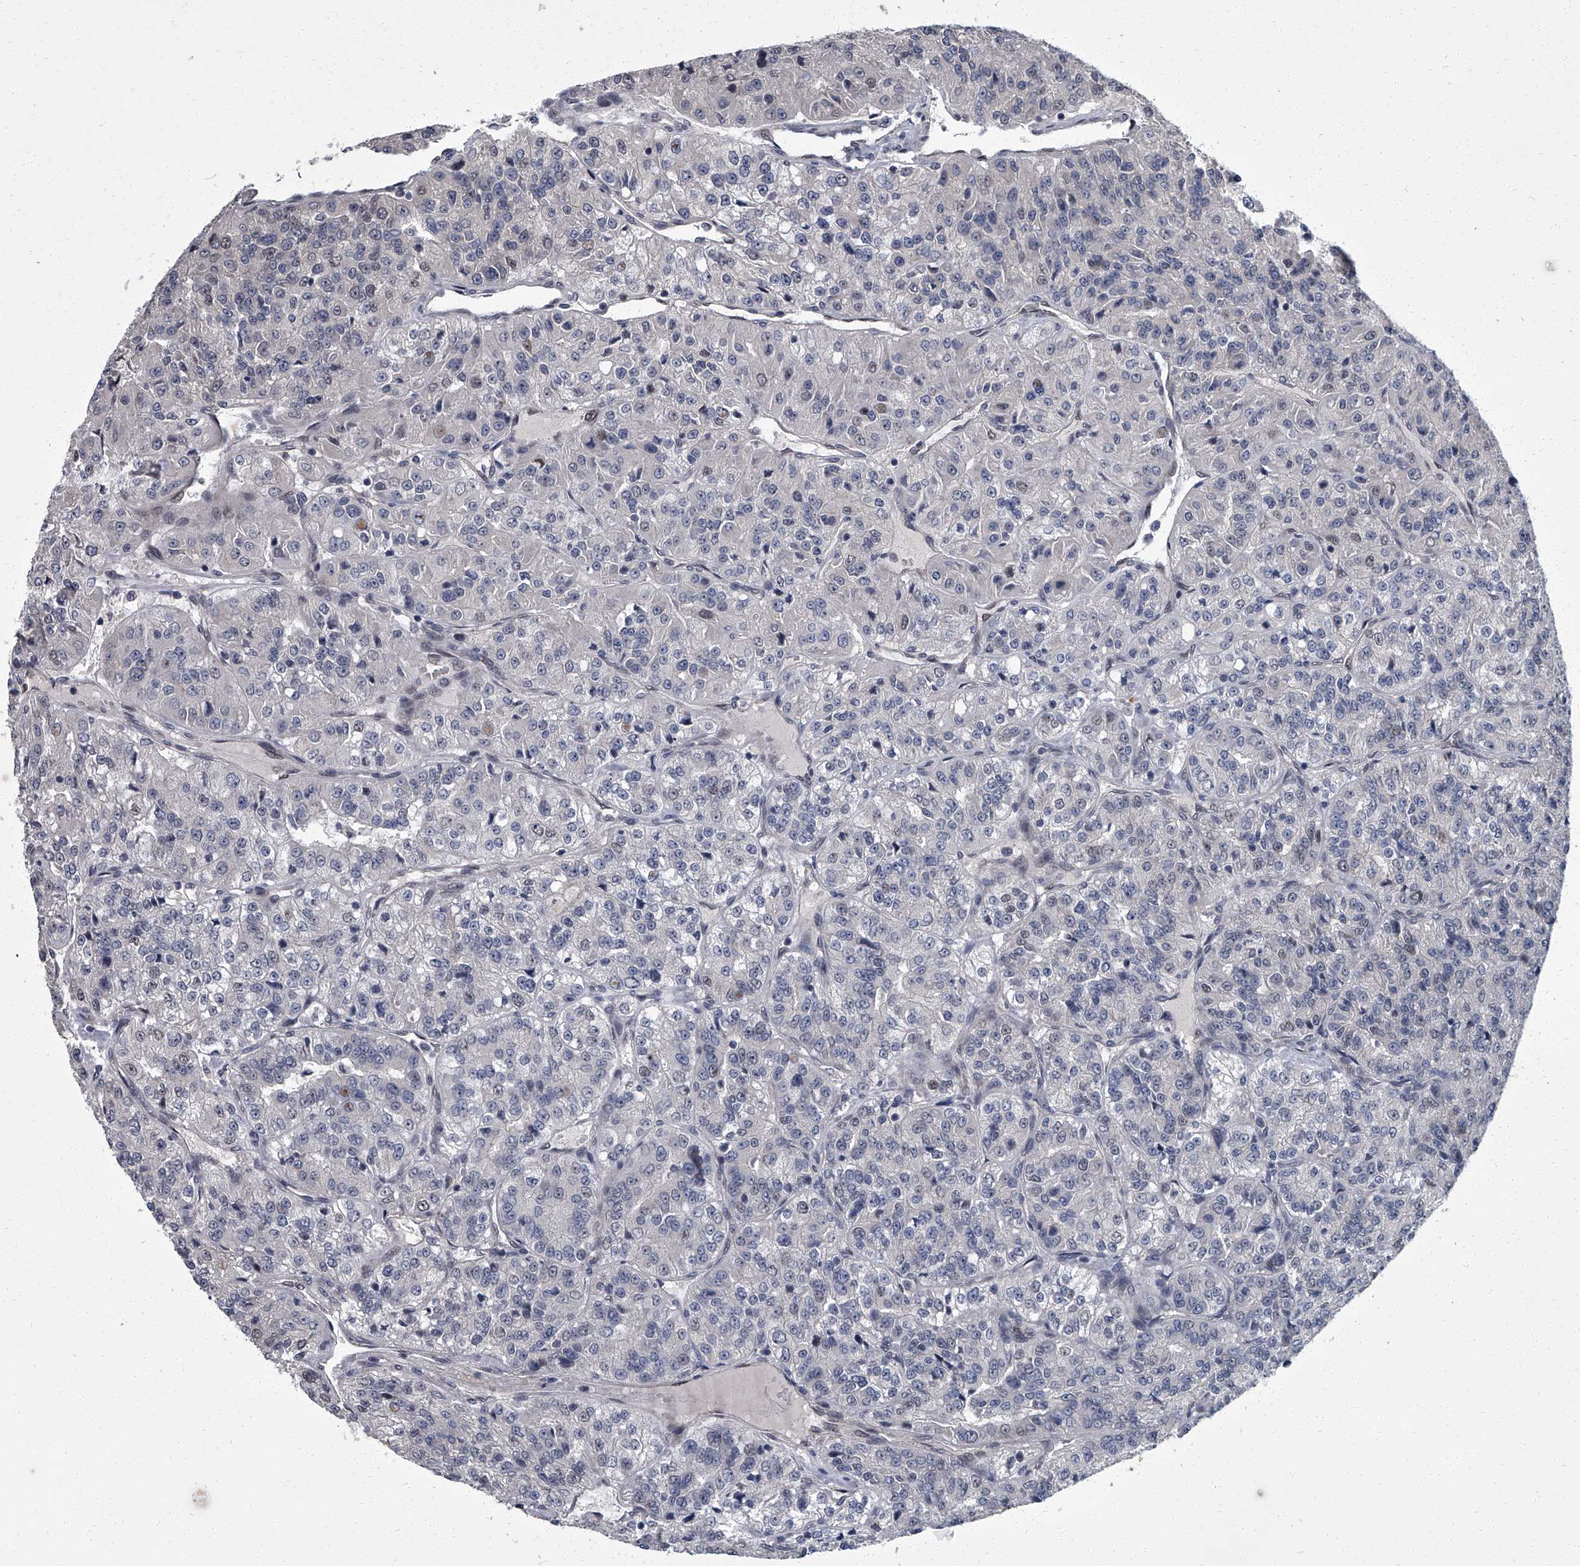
{"staining": {"intensity": "negative", "quantity": "none", "location": "none"}, "tissue": "renal cancer", "cell_type": "Tumor cells", "image_type": "cancer", "snomed": [{"axis": "morphology", "description": "Adenocarcinoma, NOS"}, {"axis": "topography", "description": "Kidney"}], "caption": "A high-resolution photomicrograph shows IHC staining of adenocarcinoma (renal), which demonstrates no significant positivity in tumor cells.", "gene": "ZNF274", "patient": {"sex": "female", "age": 63}}